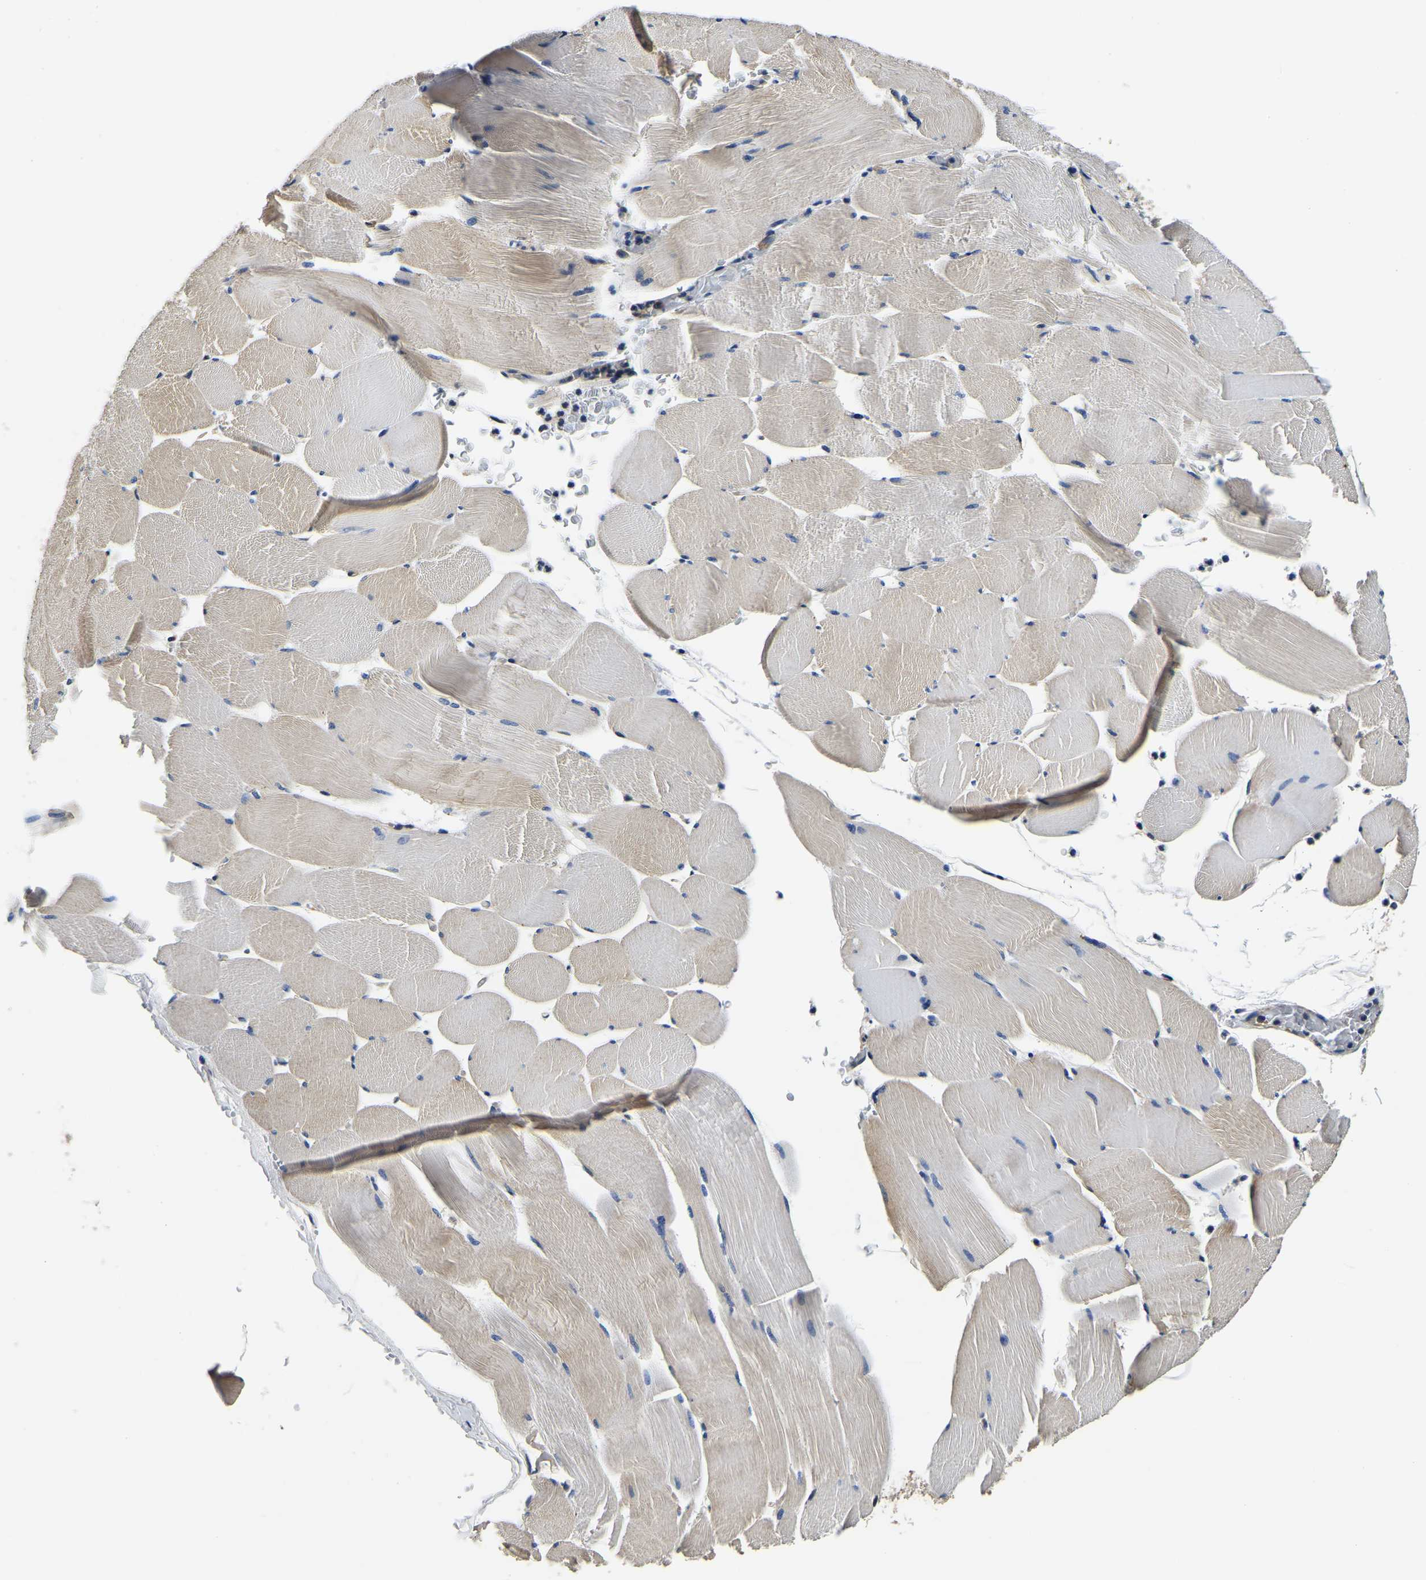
{"staining": {"intensity": "weak", "quantity": ">75%", "location": "cytoplasmic/membranous"}, "tissue": "skeletal muscle", "cell_type": "Myocytes", "image_type": "normal", "snomed": [{"axis": "morphology", "description": "Normal tissue, NOS"}, {"axis": "topography", "description": "Skeletal muscle"}], "caption": "Human skeletal muscle stained for a protein (brown) shows weak cytoplasmic/membranous positive expression in approximately >75% of myocytes.", "gene": "KCTD17", "patient": {"sex": "male", "age": 62}}